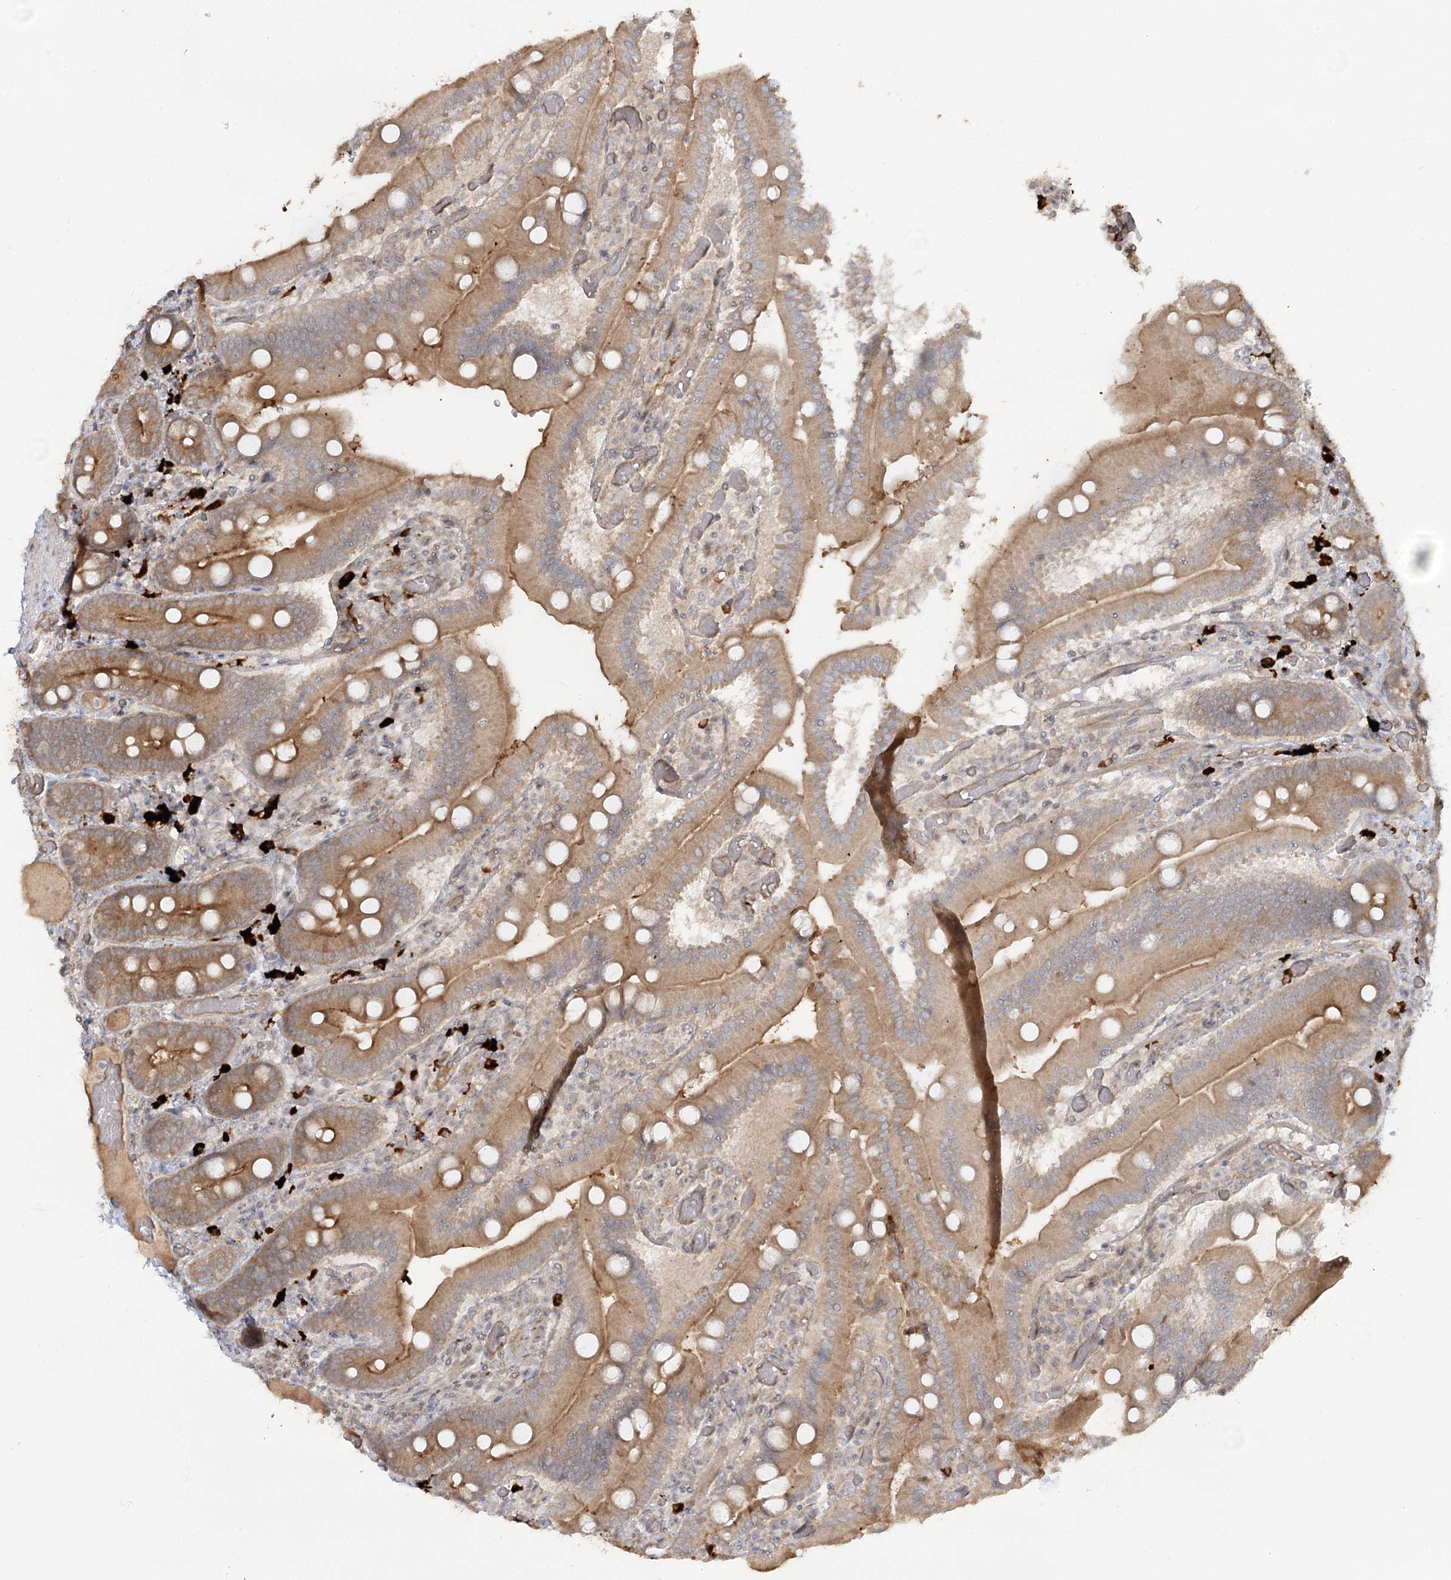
{"staining": {"intensity": "moderate", "quantity": ">75%", "location": "cytoplasmic/membranous"}, "tissue": "duodenum", "cell_type": "Glandular cells", "image_type": "normal", "snomed": [{"axis": "morphology", "description": "Normal tissue, NOS"}, {"axis": "topography", "description": "Duodenum"}], "caption": "A micrograph showing moderate cytoplasmic/membranous expression in about >75% of glandular cells in benign duodenum, as visualized by brown immunohistochemical staining.", "gene": "GUCY2C", "patient": {"sex": "female", "age": 62}}